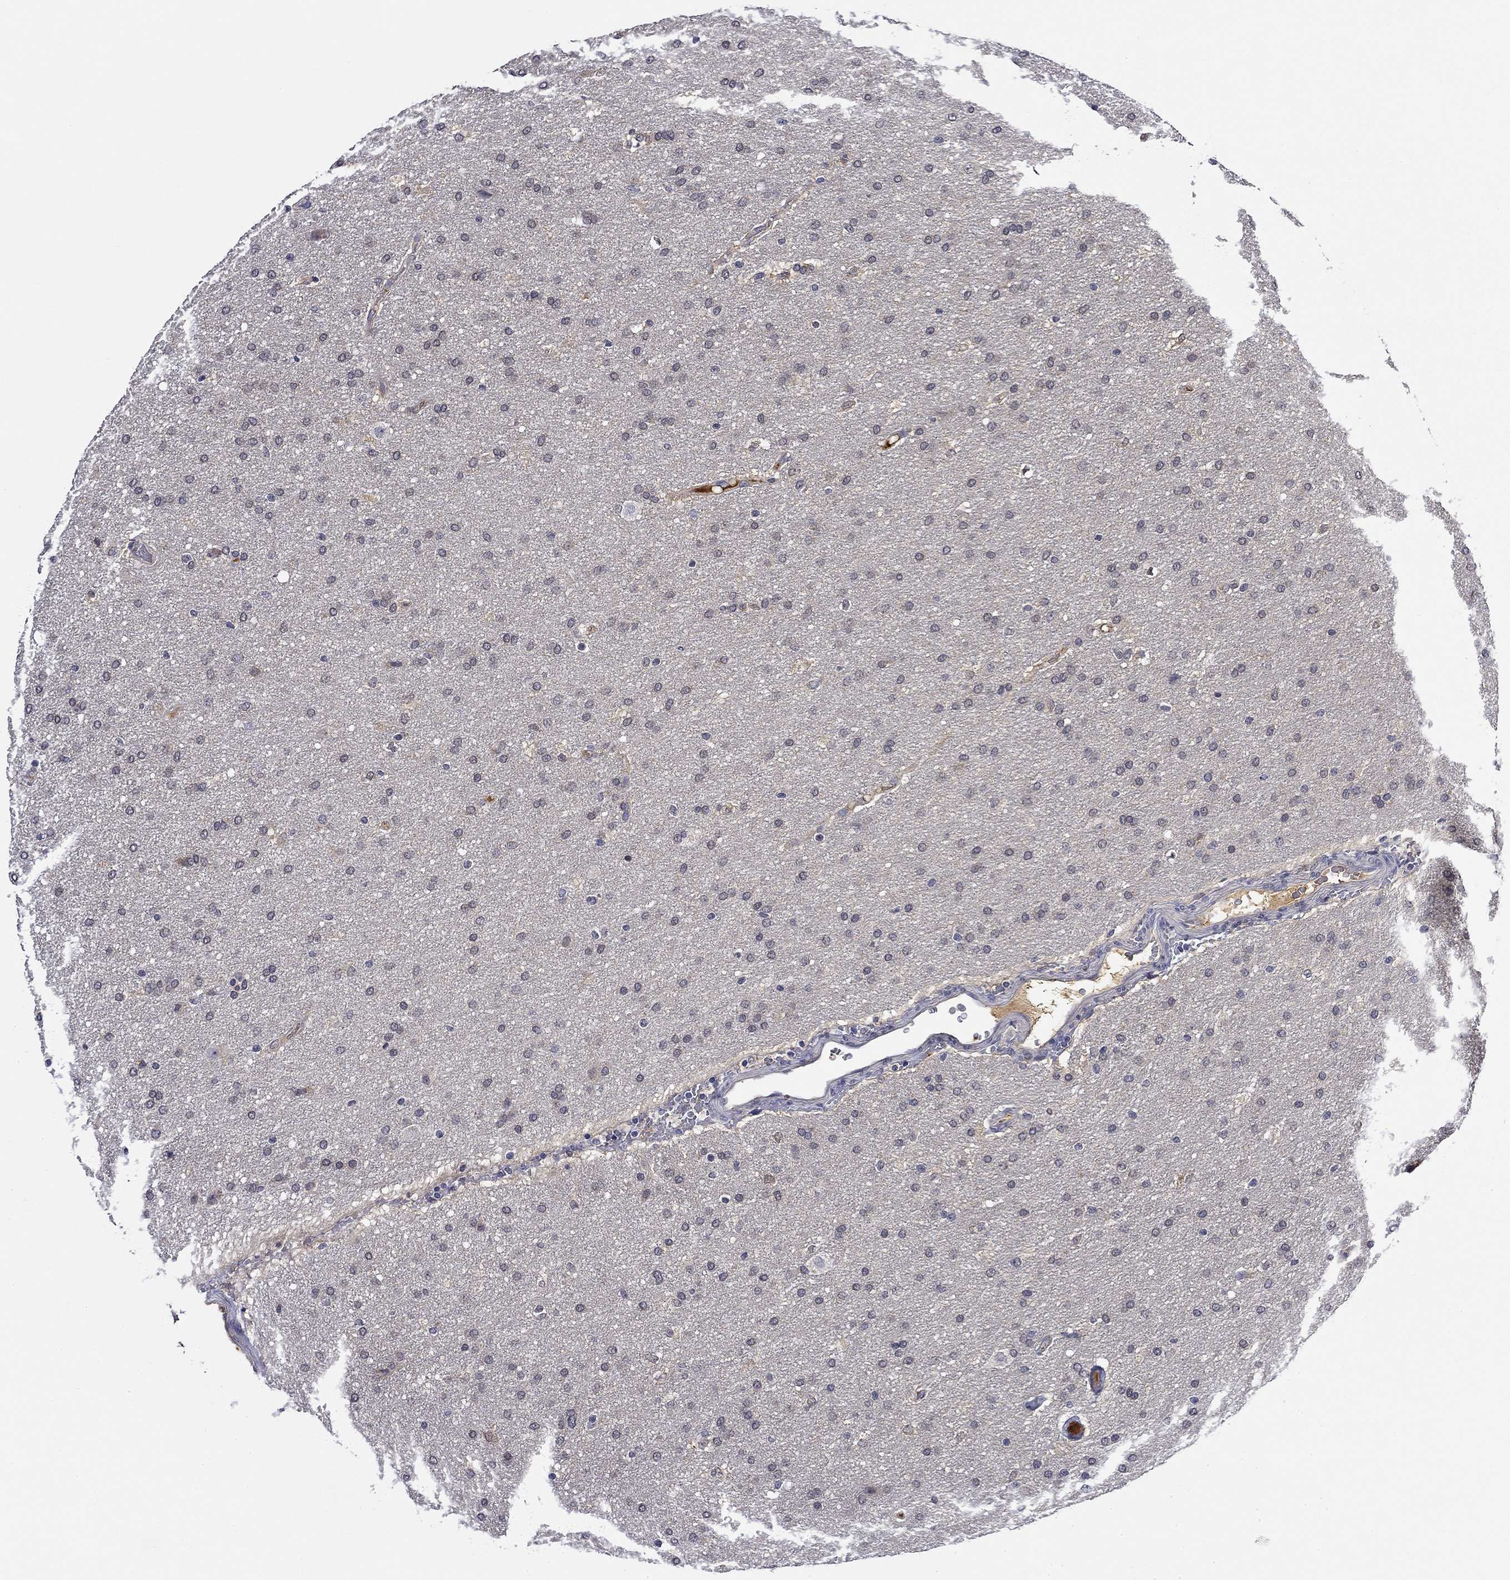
{"staining": {"intensity": "negative", "quantity": "none", "location": "none"}, "tissue": "glioma", "cell_type": "Tumor cells", "image_type": "cancer", "snomed": [{"axis": "morphology", "description": "Glioma, malignant, Low grade"}, {"axis": "topography", "description": "Brain"}], "caption": "Protein analysis of glioma displays no significant staining in tumor cells.", "gene": "DDTL", "patient": {"sex": "female", "age": 37}}